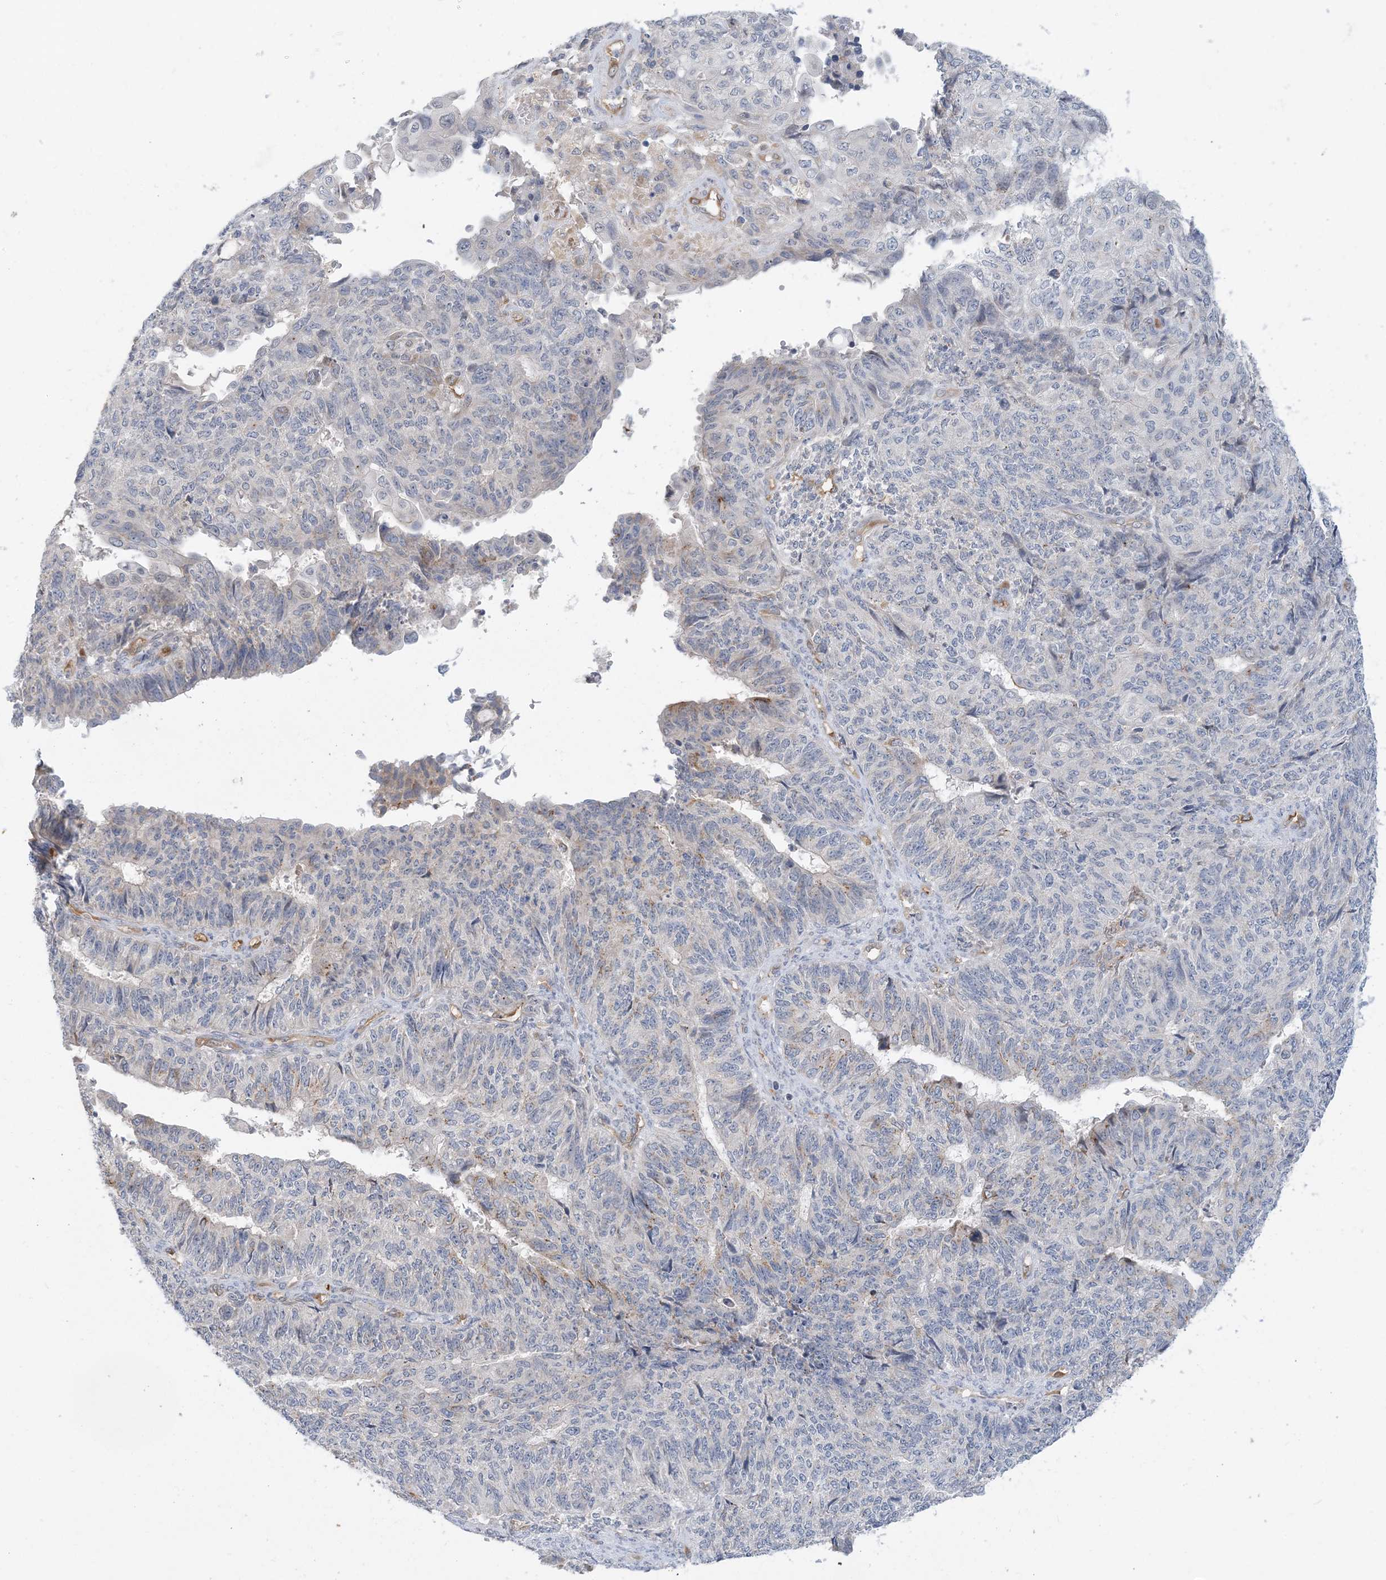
{"staining": {"intensity": "negative", "quantity": "none", "location": "none"}, "tissue": "endometrial cancer", "cell_type": "Tumor cells", "image_type": "cancer", "snomed": [{"axis": "morphology", "description": "Adenocarcinoma, NOS"}, {"axis": "topography", "description": "Endometrium"}], "caption": "Micrograph shows no protein expression in tumor cells of endometrial adenocarcinoma tissue.", "gene": "EIF2A", "patient": {"sex": "female", "age": 32}}